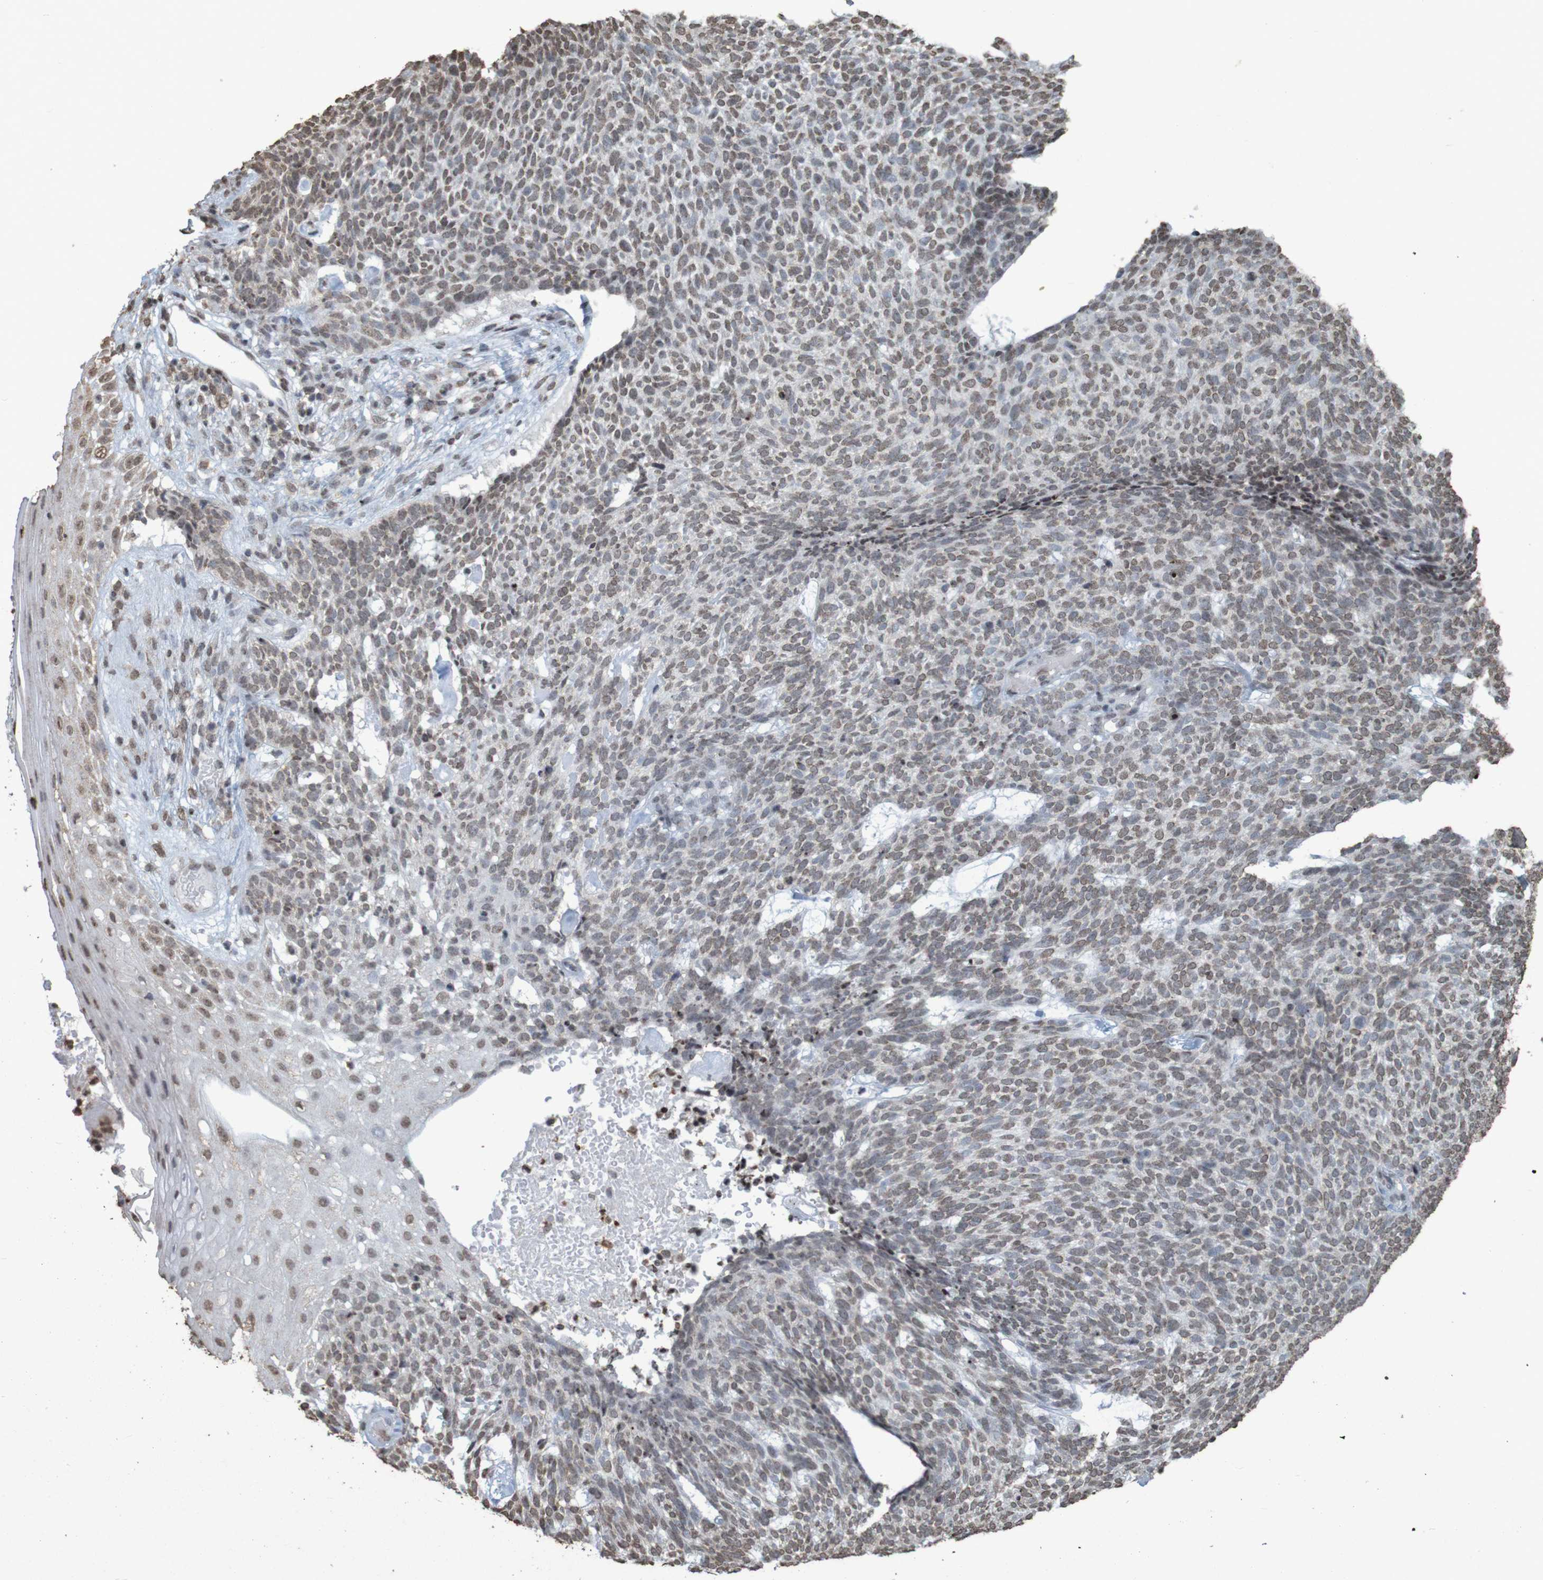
{"staining": {"intensity": "weak", "quantity": ">75%", "location": "nuclear"}, "tissue": "skin cancer", "cell_type": "Tumor cells", "image_type": "cancer", "snomed": [{"axis": "morphology", "description": "Basal cell carcinoma"}, {"axis": "topography", "description": "Skin"}], "caption": "The micrograph reveals immunohistochemical staining of basal cell carcinoma (skin). There is weak nuclear expression is seen in approximately >75% of tumor cells.", "gene": "GFI1", "patient": {"sex": "female", "age": 84}}